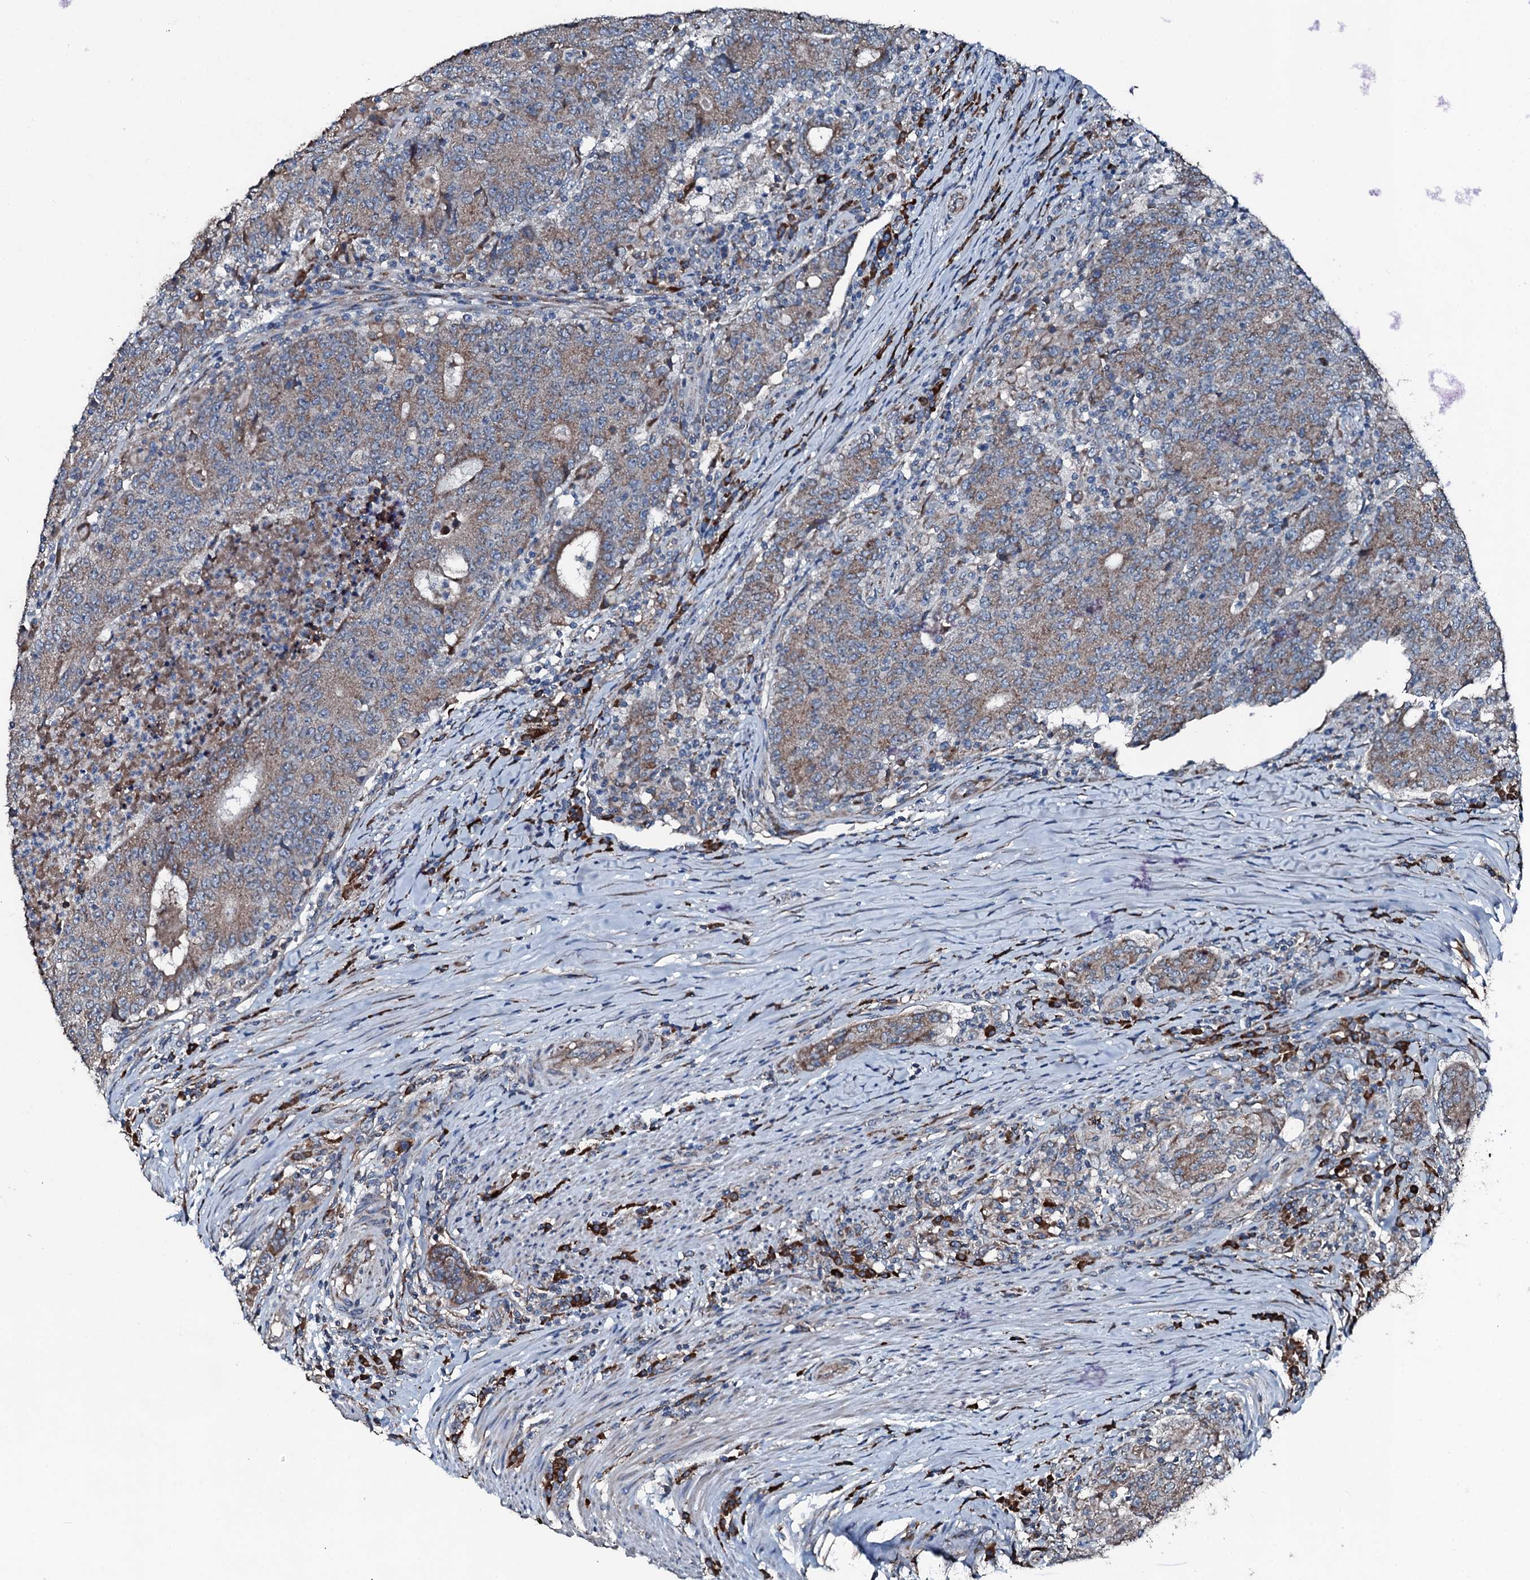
{"staining": {"intensity": "weak", "quantity": ">75%", "location": "cytoplasmic/membranous"}, "tissue": "colorectal cancer", "cell_type": "Tumor cells", "image_type": "cancer", "snomed": [{"axis": "morphology", "description": "Adenocarcinoma, NOS"}, {"axis": "topography", "description": "Colon"}], "caption": "Tumor cells demonstrate low levels of weak cytoplasmic/membranous staining in about >75% of cells in human adenocarcinoma (colorectal).", "gene": "ACSS3", "patient": {"sex": "female", "age": 75}}